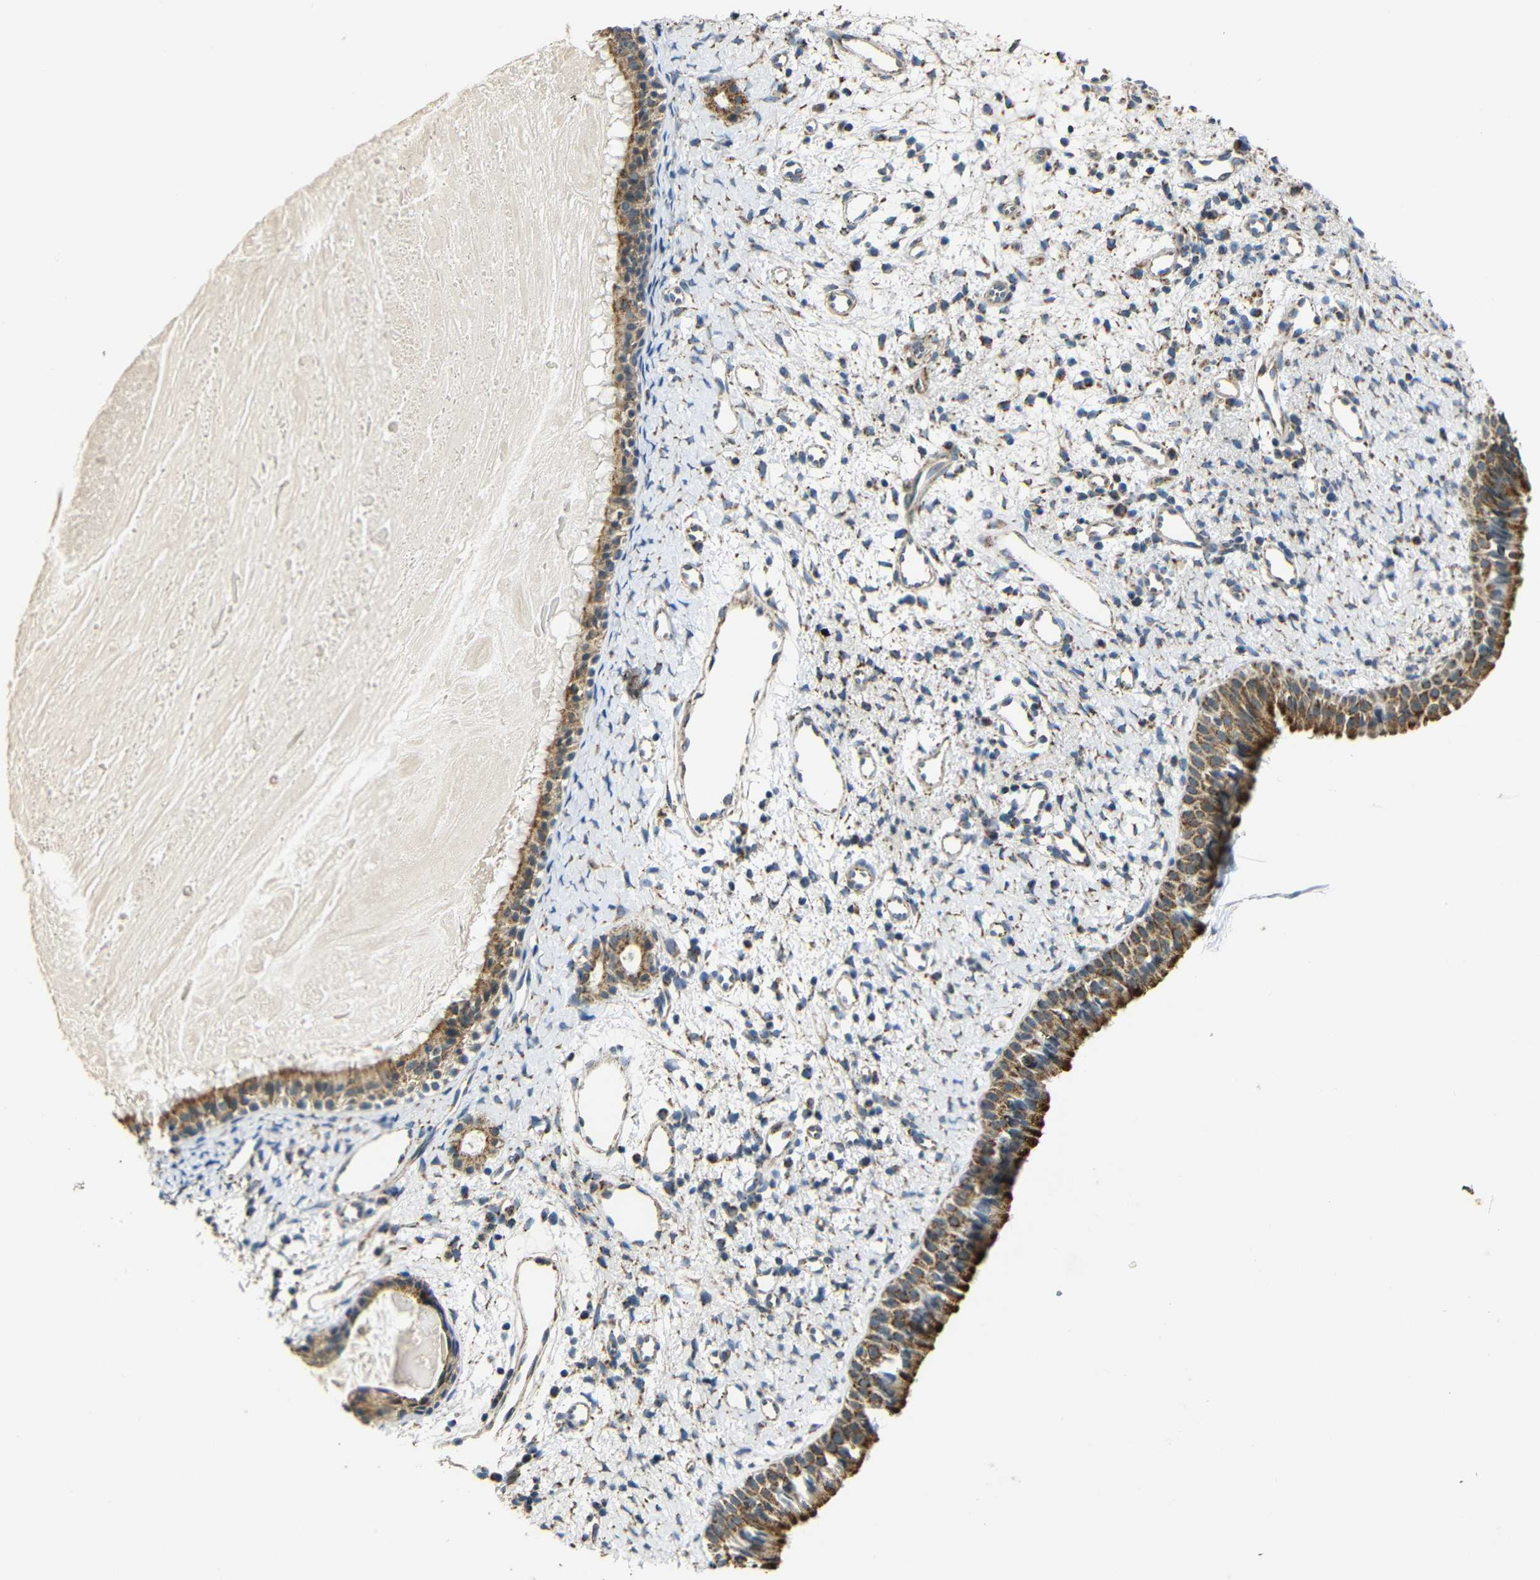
{"staining": {"intensity": "moderate", "quantity": ">75%", "location": "cytoplasmic/membranous"}, "tissue": "nasopharynx", "cell_type": "Respiratory epithelial cells", "image_type": "normal", "snomed": [{"axis": "morphology", "description": "Normal tissue, NOS"}, {"axis": "topography", "description": "Nasopharynx"}], "caption": "Benign nasopharynx was stained to show a protein in brown. There is medium levels of moderate cytoplasmic/membranous expression in approximately >75% of respiratory epithelial cells. The staining was performed using DAB to visualize the protein expression in brown, while the nuclei were stained in blue with hematoxylin (Magnification: 20x).", "gene": "NR3C2", "patient": {"sex": "male", "age": 22}}